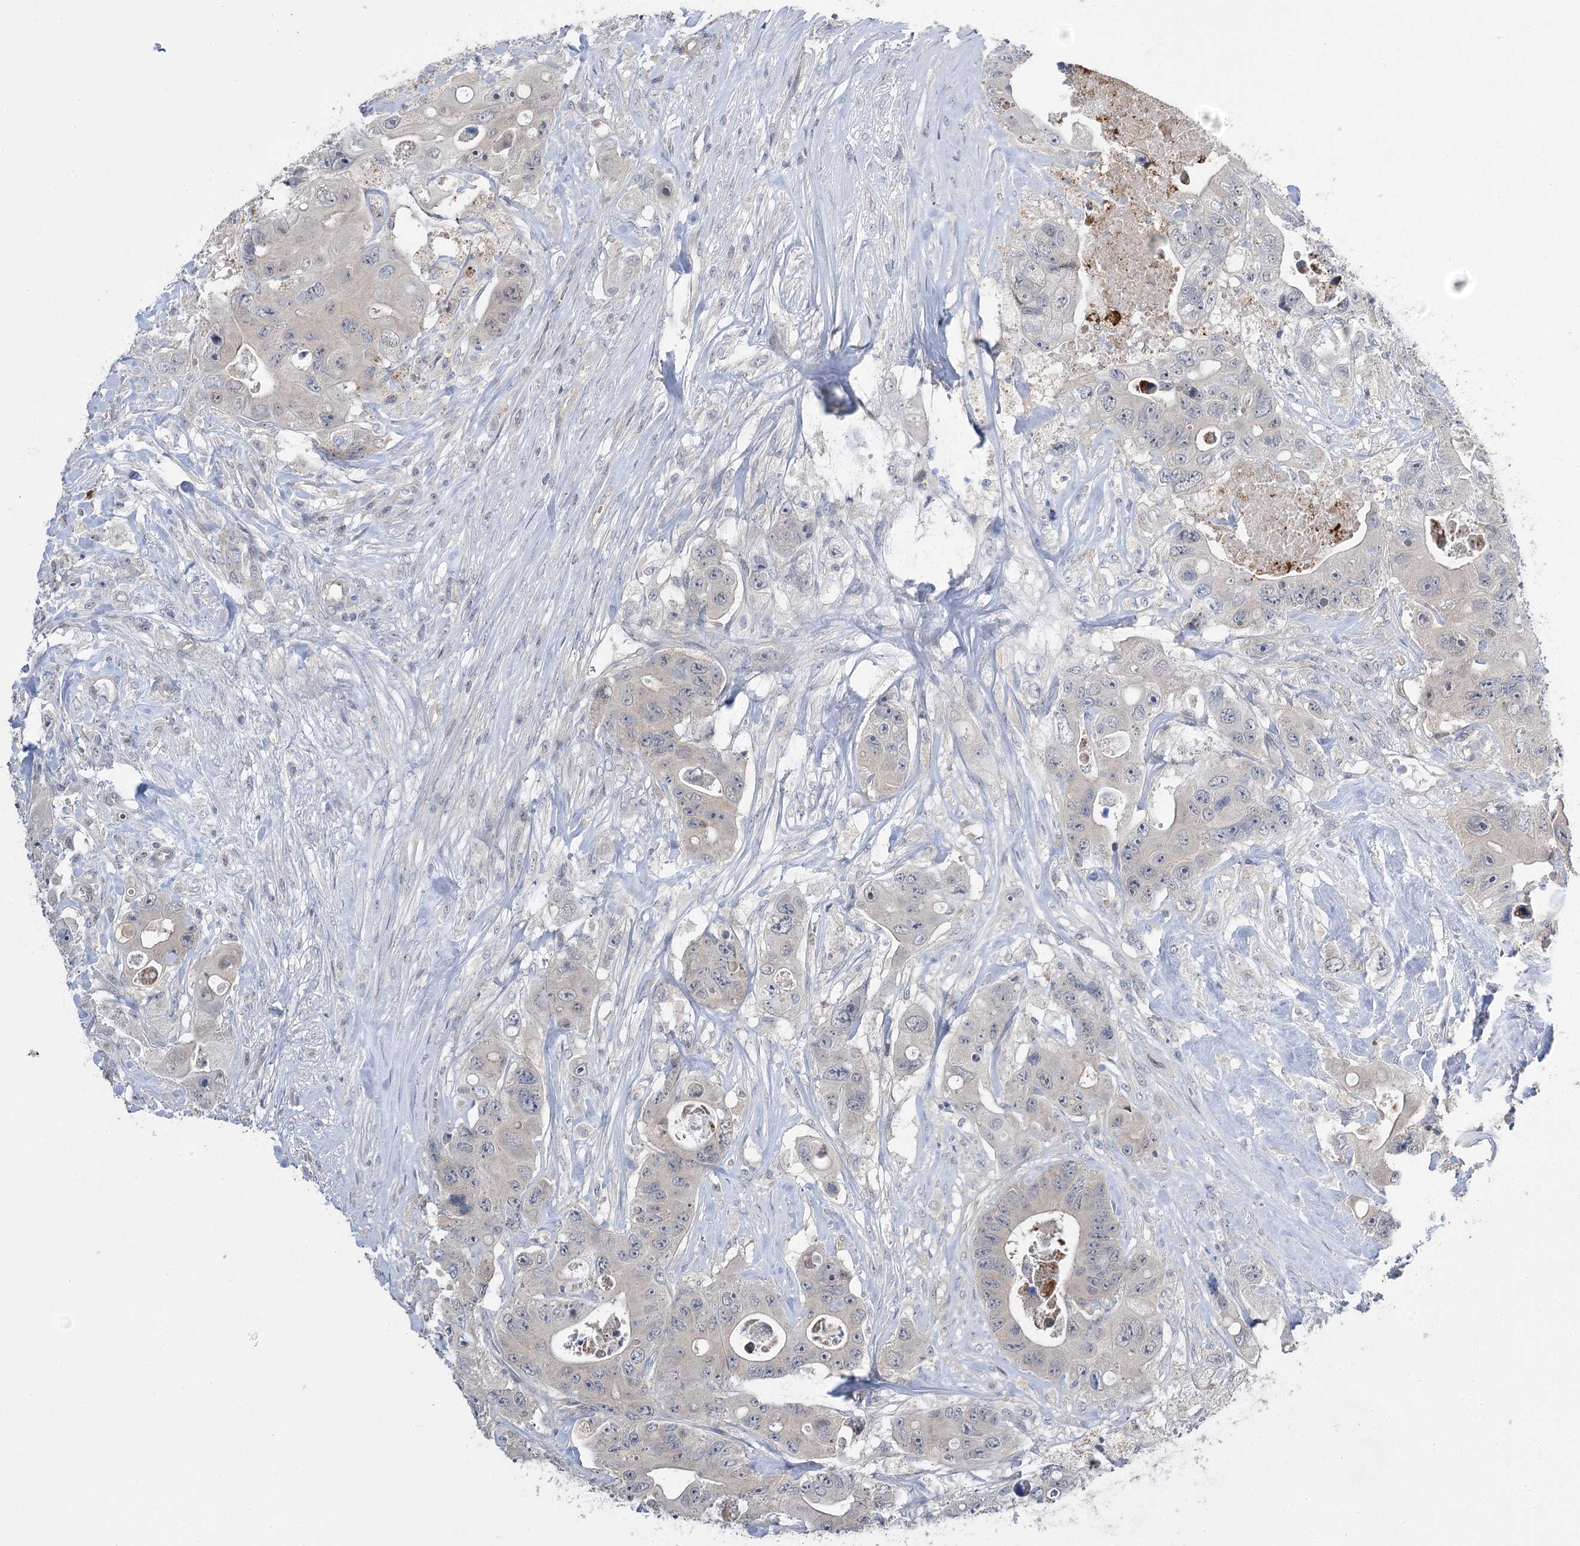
{"staining": {"intensity": "negative", "quantity": "none", "location": "none"}, "tissue": "colorectal cancer", "cell_type": "Tumor cells", "image_type": "cancer", "snomed": [{"axis": "morphology", "description": "Adenocarcinoma, NOS"}, {"axis": "topography", "description": "Colon"}], "caption": "Colorectal adenocarcinoma stained for a protein using IHC demonstrates no staining tumor cells.", "gene": "PHYHIPL", "patient": {"sex": "female", "age": 46}}